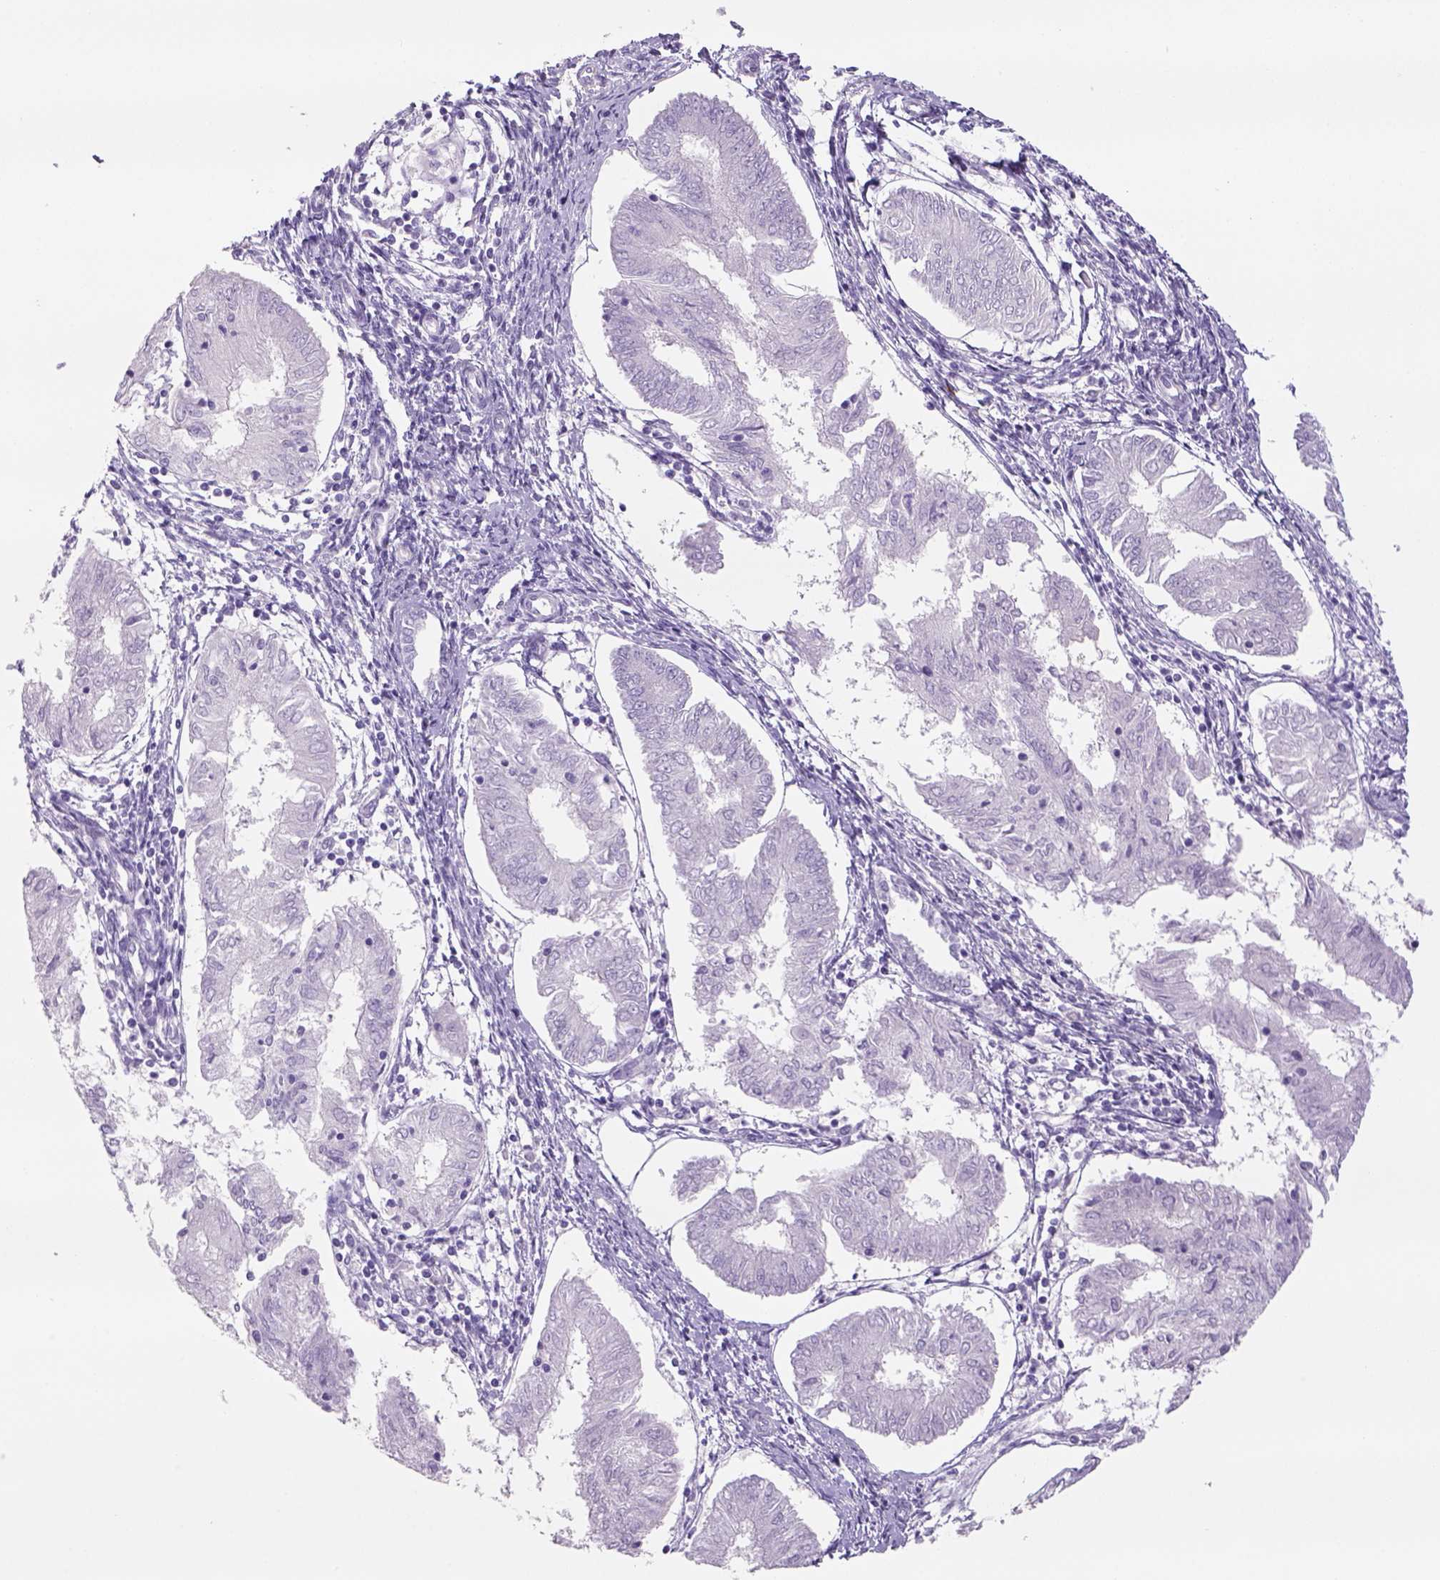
{"staining": {"intensity": "negative", "quantity": "none", "location": "none"}, "tissue": "endometrial cancer", "cell_type": "Tumor cells", "image_type": "cancer", "snomed": [{"axis": "morphology", "description": "Adenocarcinoma, NOS"}, {"axis": "topography", "description": "Endometrium"}], "caption": "Tumor cells show no significant protein expression in endometrial cancer.", "gene": "TENM4", "patient": {"sex": "female", "age": 68}}